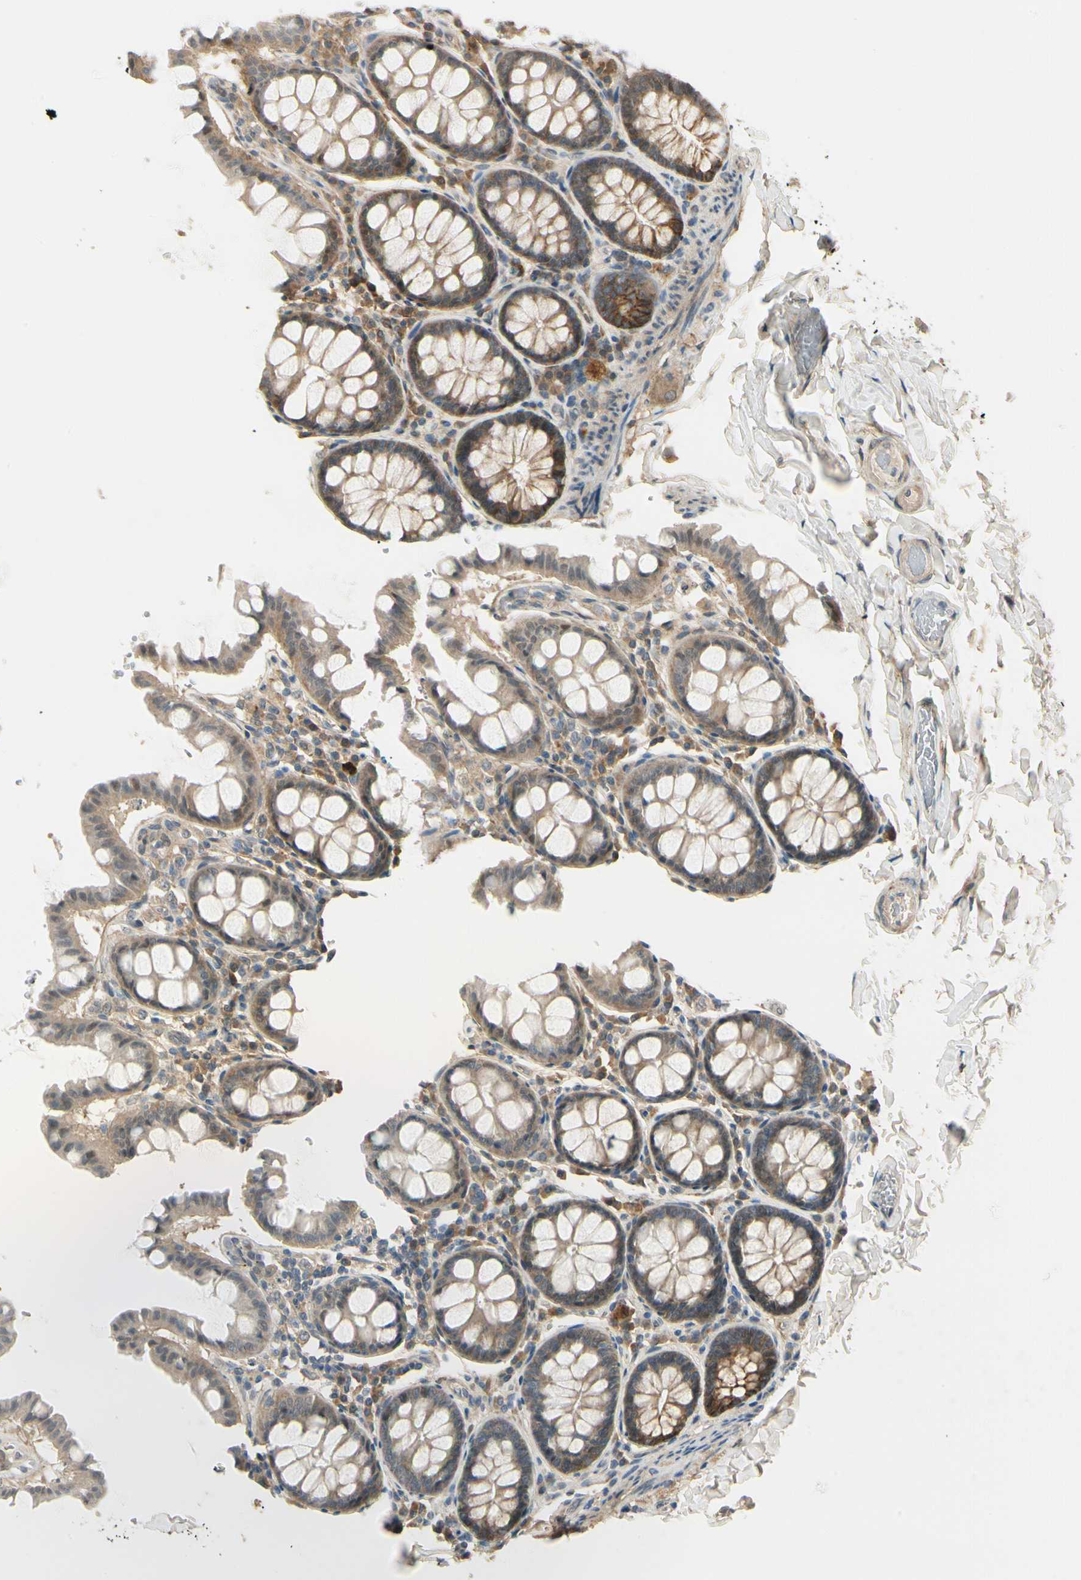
{"staining": {"intensity": "weak", "quantity": ">75%", "location": "cytoplasmic/membranous"}, "tissue": "colon", "cell_type": "Endothelial cells", "image_type": "normal", "snomed": [{"axis": "morphology", "description": "Normal tissue, NOS"}, {"axis": "topography", "description": "Colon"}], "caption": "A high-resolution micrograph shows immunohistochemistry staining of benign colon, which displays weak cytoplasmic/membranous staining in approximately >75% of endothelial cells. (DAB IHC with brightfield microscopy, high magnification).", "gene": "EPHB3", "patient": {"sex": "female", "age": 61}}